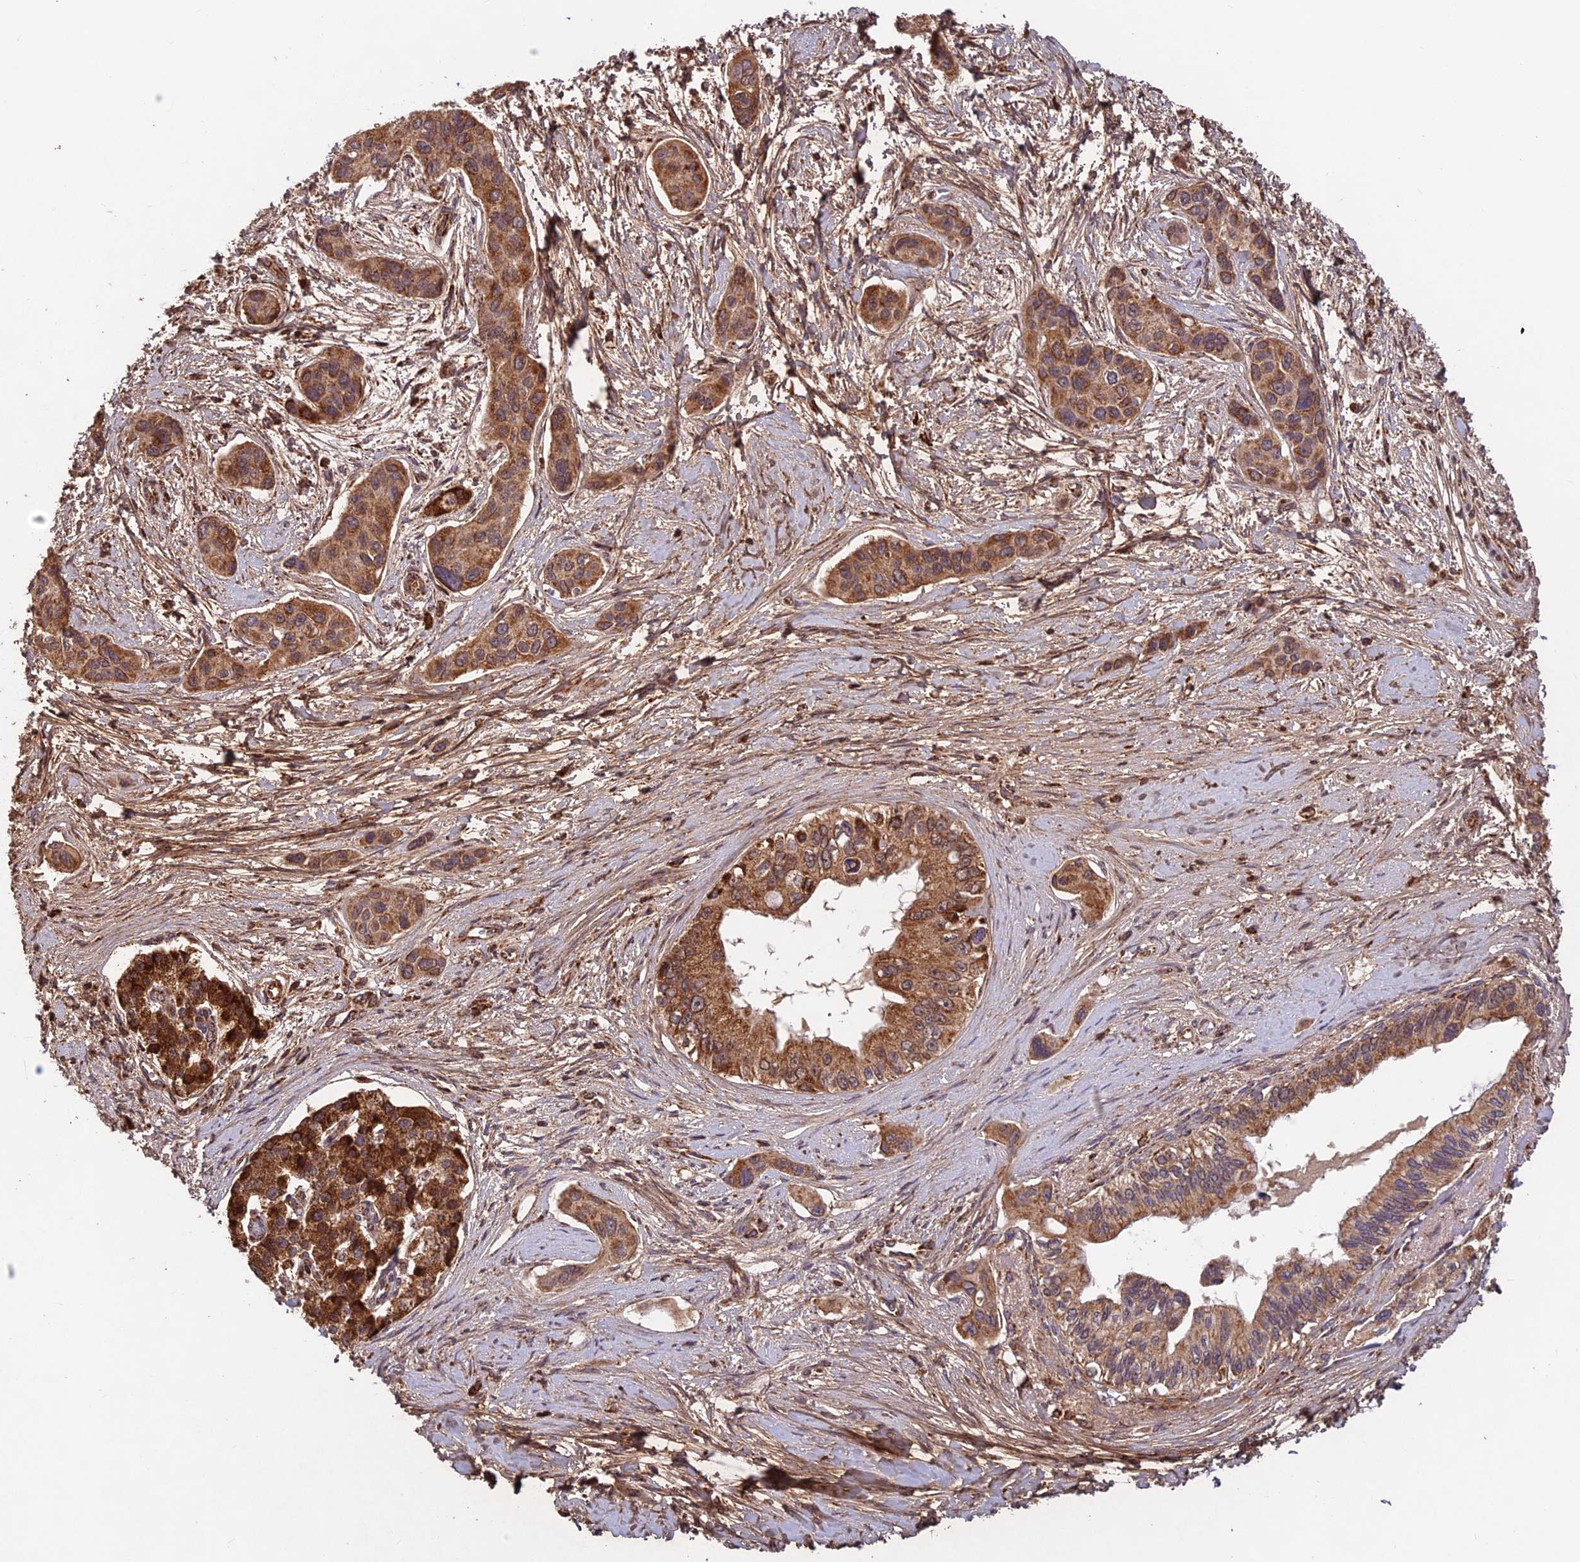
{"staining": {"intensity": "strong", "quantity": ">75%", "location": "cytoplasmic/membranous"}, "tissue": "pancreatic cancer", "cell_type": "Tumor cells", "image_type": "cancer", "snomed": [{"axis": "morphology", "description": "Adenocarcinoma, NOS"}, {"axis": "topography", "description": "Pancreas"}], "caption": "DAB immunohistochemical staining of human pancreatic cancer reveals strong cytoplasmic/membranous protein staining in approximately >75% of tumor cells. The staining was performed using DAB (3,3'-diaminobenzidine) to visualize the protein expression in brown, while the nuclei were stained in blue with hematoxylin (Magnification: 20x).", "gene": "CCDC15", "patient": {"sex": "male", "age": 72}}